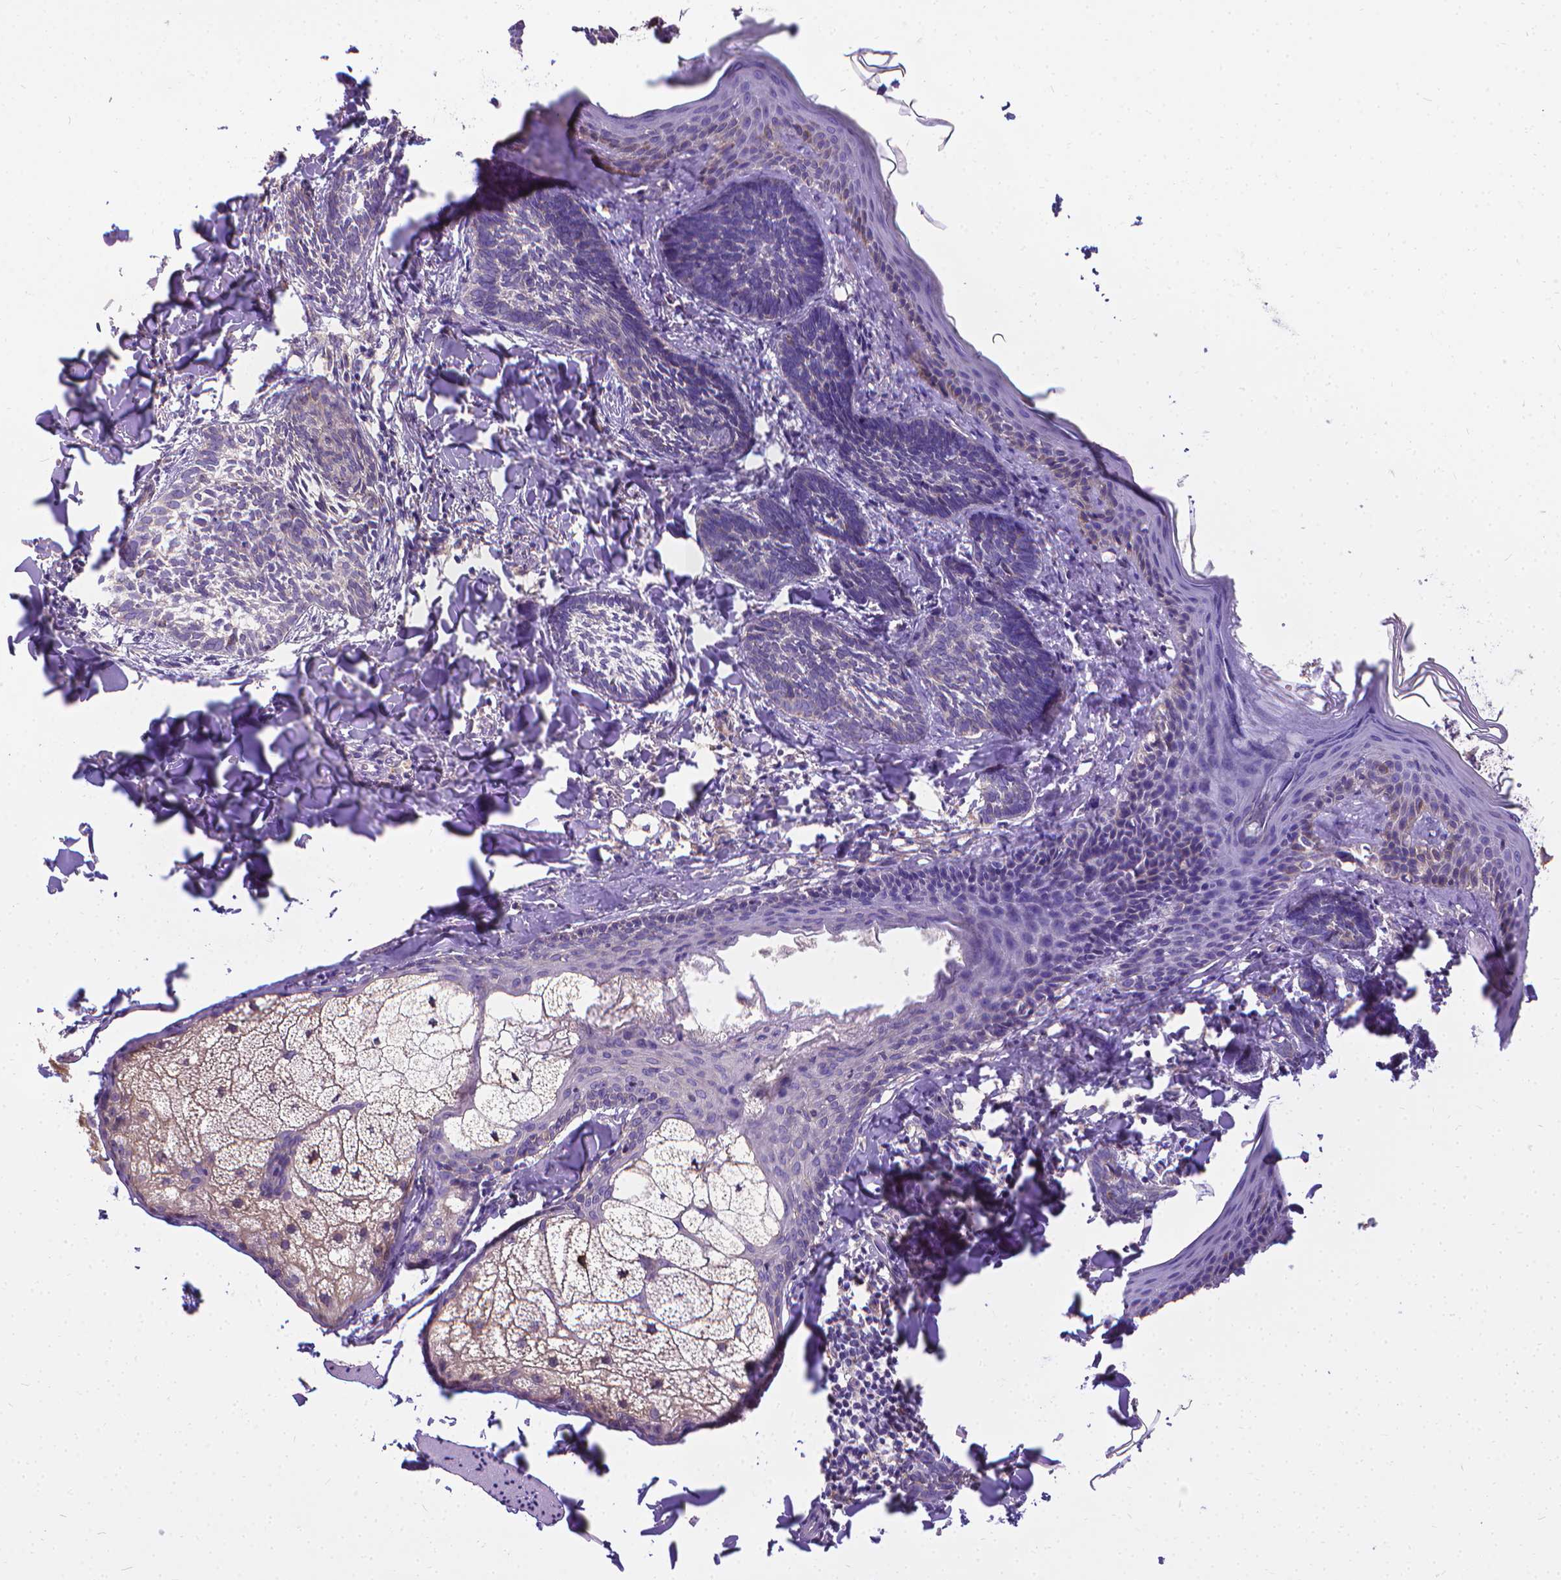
{"staining": {"intensity": "negative", "quantity": "none", "location": "none"}, "tissue": "skin cancer", "cell_type": "Tumor cells", "image_type": "cancer", "snomed": [{"axis": "morphology", "description": "Normal tissue, NOS"}, {"axis": "morphology", "description": "Basal cell carcinoma"}, {"axis": "topography", "description": "Skin"}], "caption": "Protein analysis of skin cancer (basal cell carcinoma) exhibits no significant positivity in tumor cells. (DAB immunohistochemistry visualized using brightfield microscopy, high magnification).", "gene": "CFAP299", "patient": {"sex": "male", "age": 46}}